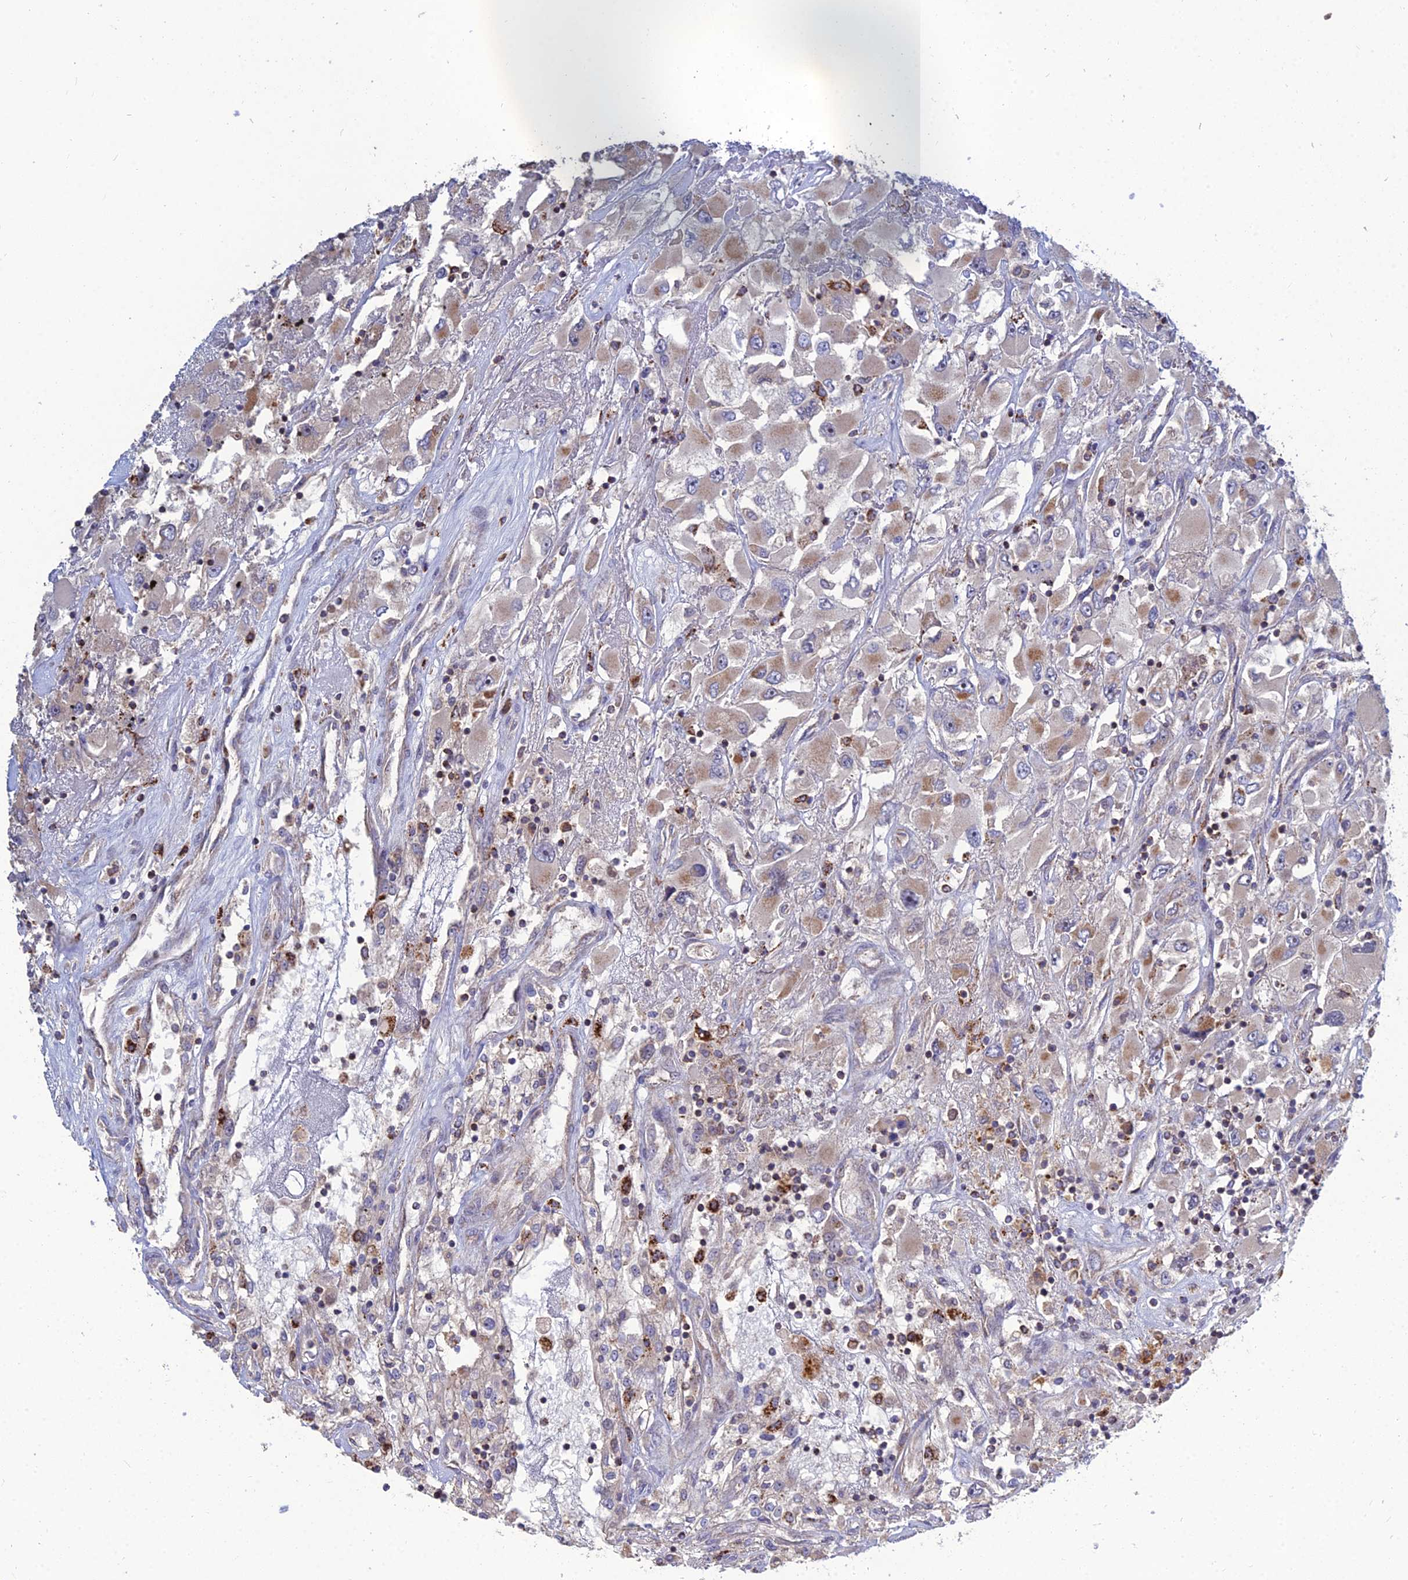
{"staining": {"intensity": "weak", "quantity": "<25%", "location": "cytoplasmic/membranous"}, "tissue": "renal cancer", "cell_type": "Tumor cells", "image_type": "cancer", "snomed": [{"axis": "morphology", "description": "Adenocarcinoma, NOS"}, {"axis": "topography", "description": "Kidney"}], "caption": "Immunohistochemical staining of adenocarcinoma (renal) exhibits no significant positivity in tumor cells. The staining was performed using DAB (3,3'-diaminobenzidine) to visualize the protein expression in brown, while the nuclei were stained in blue with hematoxylin (Magnification: 20x).", "gene": "RIC8B", "patient": {"sex": "female", "age": 52}}